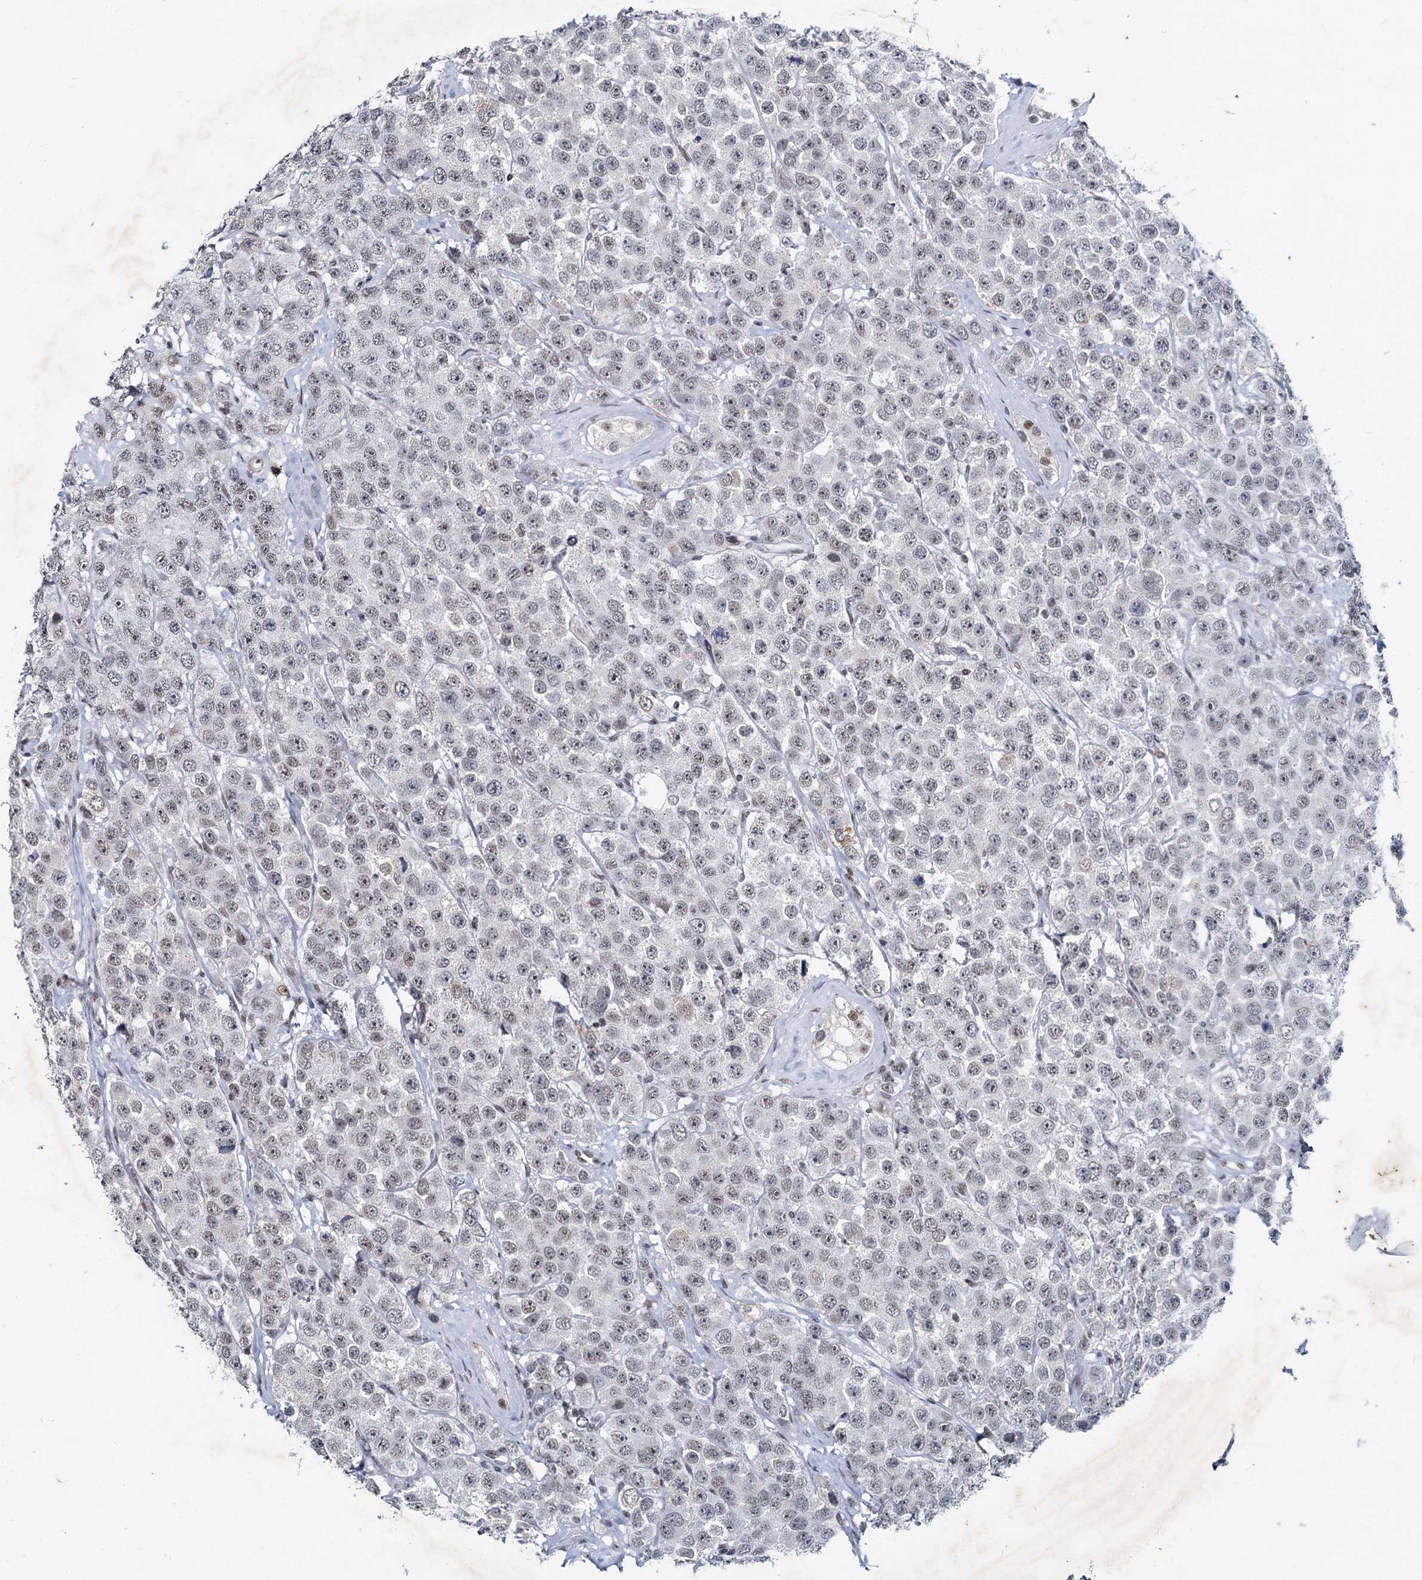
{"staining": {"intensity": "negative", "quantity": "none", "location": "none"}, "tissue": "testis cancer", "cell_type": "Tumor cells", "image_type": "cancer", "snomed": [{"axis": "morphology", "description": "Seminoma, NOS"}, {"axis": "topography", "description": "Testis"}], "caption": "Immunohistochemistry micrograph of testis cancer stained for a protein (brown), which demonstrates no expression in tumor cells.", "gene": "METTL14", "patient": {"sex": "male", "age": 28}}